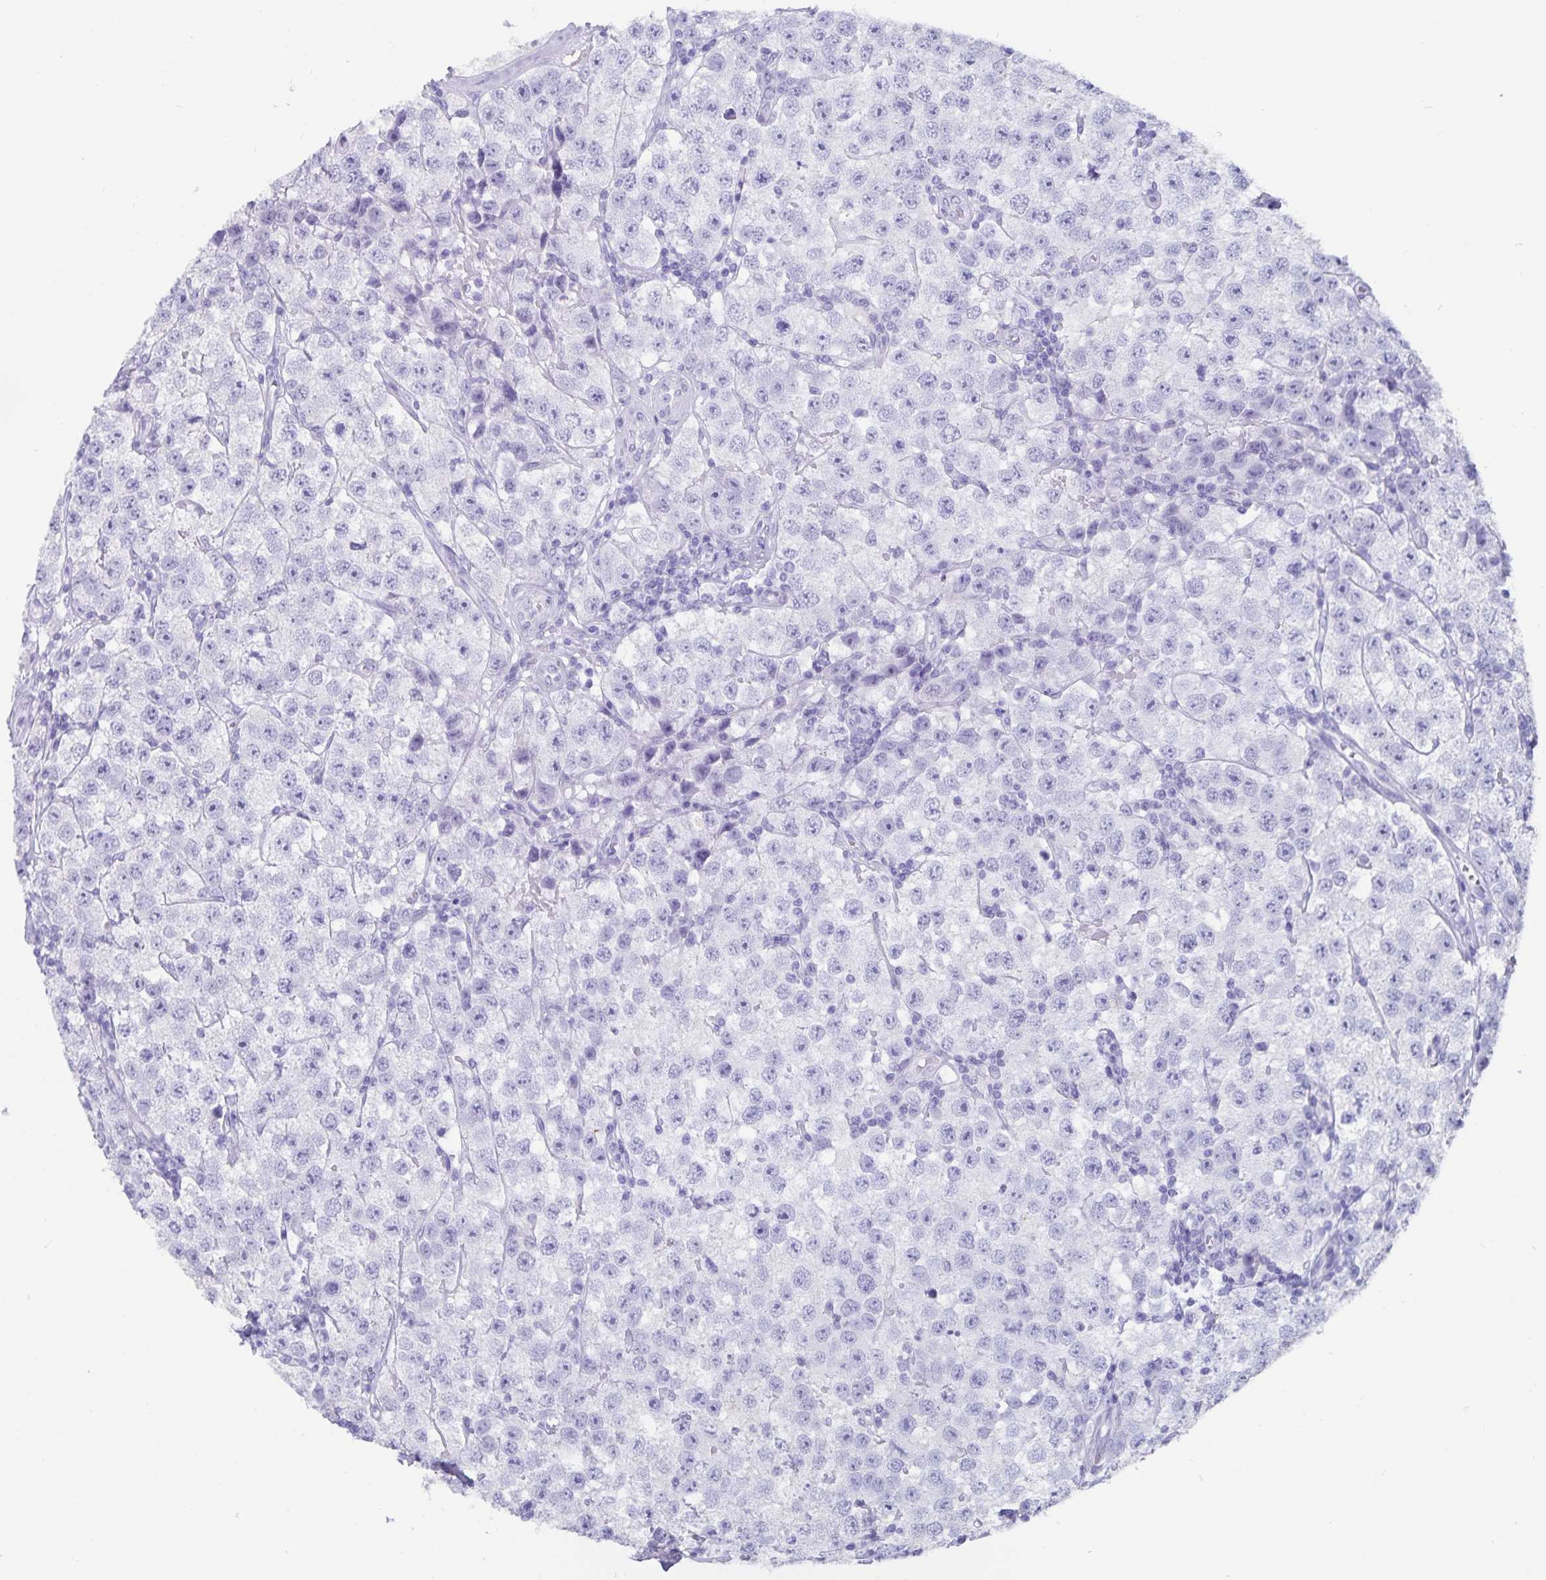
{"staining": {"intensity": "negative", "quantity": "none", "location": "none"}, "tissue": "testis cancer", "cell_type": "Tumor cells", "image_type": "cancer", "snomed": [{"axis": "morphology", "description": "Seminoma, NOS"}, {"axis": "topography", "description": "Testis"}], "caption": "There is no significant expression in tumor cells of testis seminoma.", "gene": "GPR137", "patient": {"sex": "male", "age": 34}}